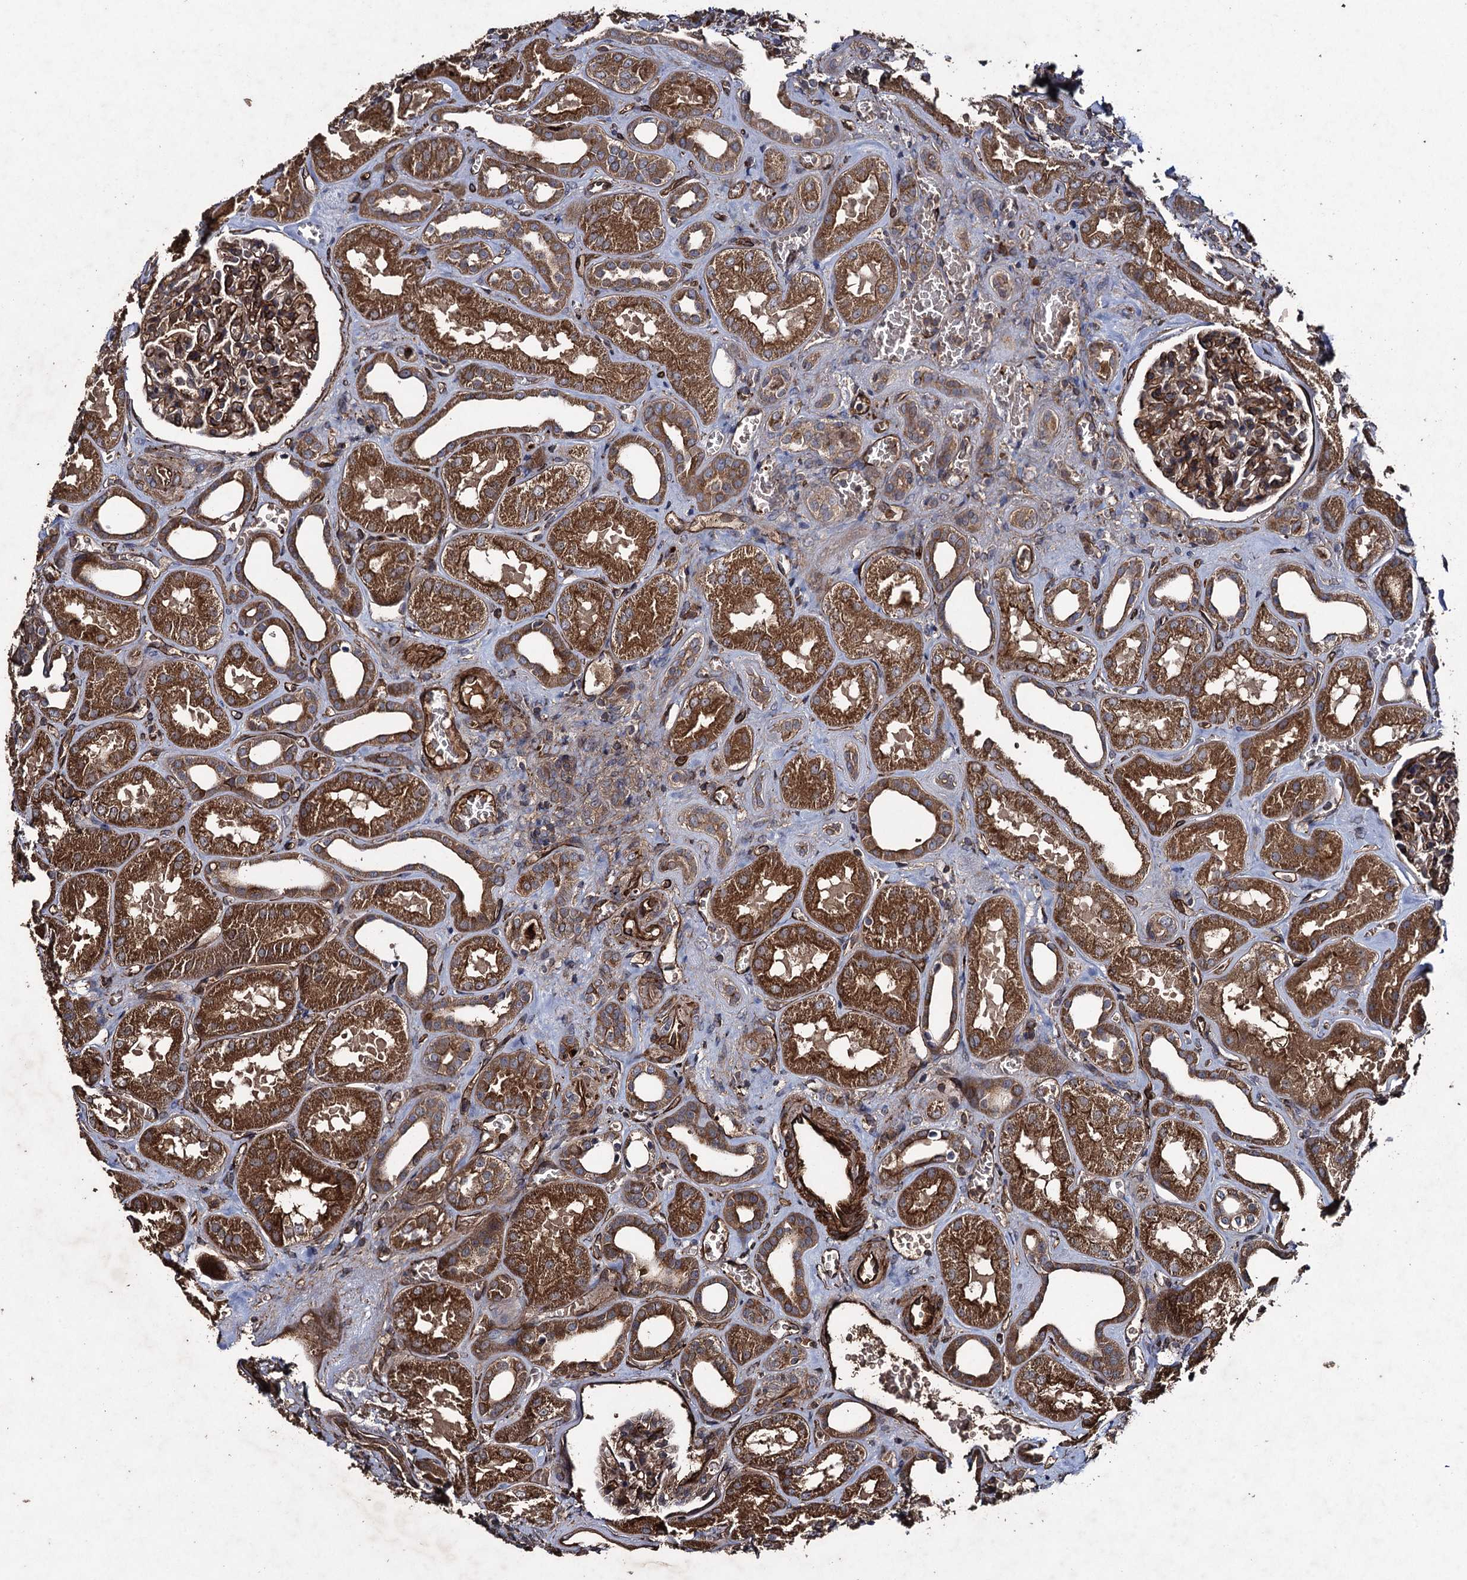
{"staining": {"intensity": "moderate", "quantity": "25%-75%", "location": "cytoplasmic/membranous"}, "tissue": "kidney", "cell_type": "Cells in glomeruli", "image_type": "normal", "snomed": [{"axis": "morphology", "description": "Normal tissue, NOS"}, {"axis": "morphology", "description": "Adenocarcinoma, NOS"}, {"axis": "topography", "description": "Kidney"}], "caption": "Immunohistochemistry (IHC) micrograph of unremarkable kidney: human kidney stained using IHC reveals medium levels of moderate protein expression localized specifically in the cytoplasmic/membranous of cells in glomeruli, appearing as a cytoplasmic/membranous brown color.", "gene": "TXNDC11", "patient": {"sex": "female", "age": 68}}